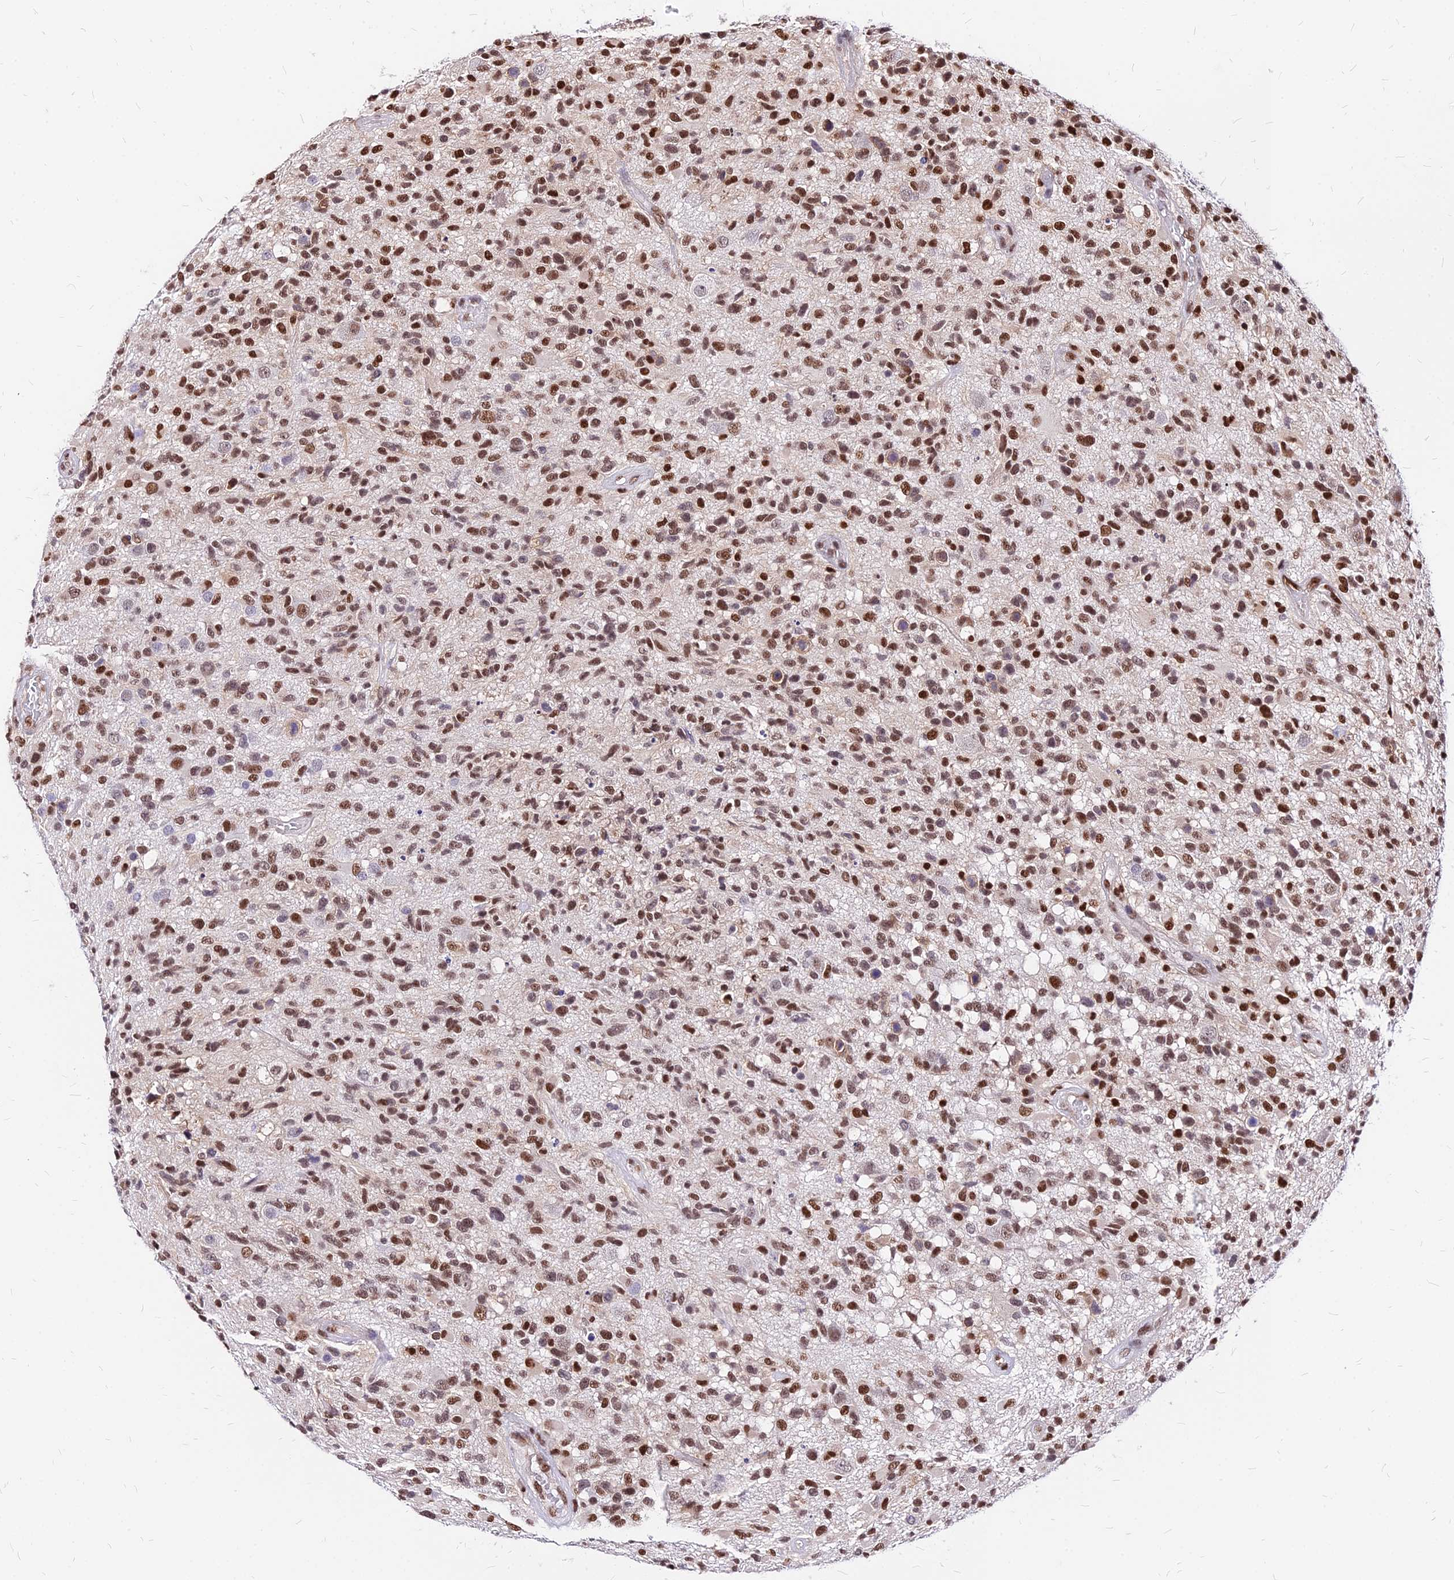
{"staining": {"intensity": "moderate", "quantity": ">75%", "location": "nuclear"}, "tissue": "glioma", "cell_type": "Tumor cells", "image_type": "cancer", "snomed": [{"axis": "morphology", "description": "Glioma, malignant, High grade"}, {"axis": "morphology", "description": "Glioblastoma, NOS"}, {"axis": "topography", "description": "Brain"}], "caption": "Immunohistochemical staining of human glioma shows medium levels of moderate nuclear protein expression in approximately >75% of tumor cells. The staining was performed using DAB (3,3'-diaminobenzidine), with brown indicating positive protein expression. Nuclei are stained blue with hematoxylin.", "gene": "PAXX", "patient": {"sex": "male", "age": 60}}